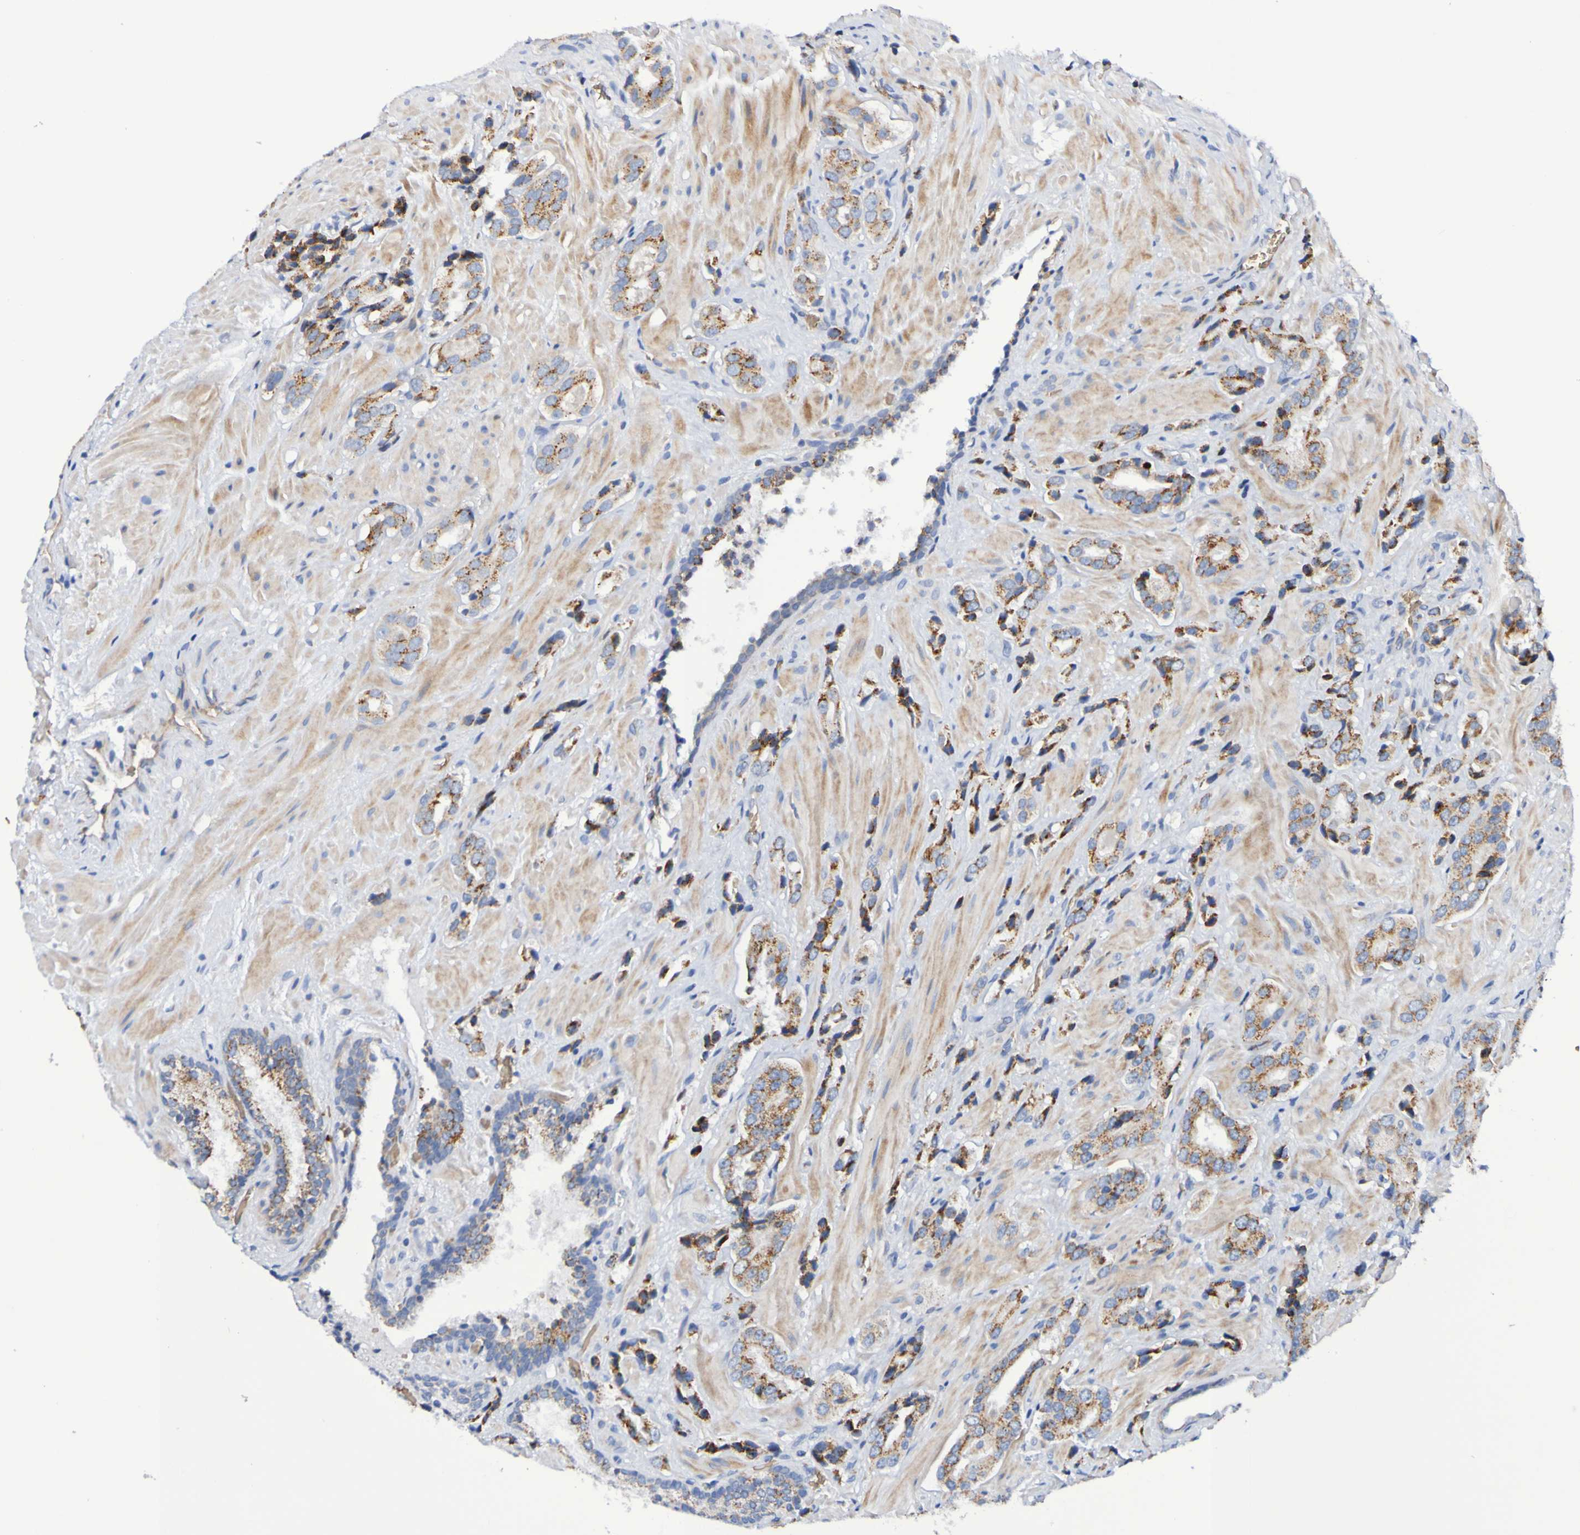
{"staining": {"intensity": "moderate", "quantity": ">75%", "location": "cytoplasmic/membranous"}, "tissue": "prostate cancer", "cell_type": "Tumor cells", "image_type": "cancer", "snomed": [{"axis": "morphology", "description": "Adenocarcinoma, High grade"}, {"axis": "topography", "description": "Prostate"}], "caption": "This is an image of immunohistochemistry (IHC) staining of prostate cancer, which shows moderate staining in the cytoplasmic/membranous of tumor cells.", "gene": "WNT4", "patient": {"sex": "male", "age": 64}}